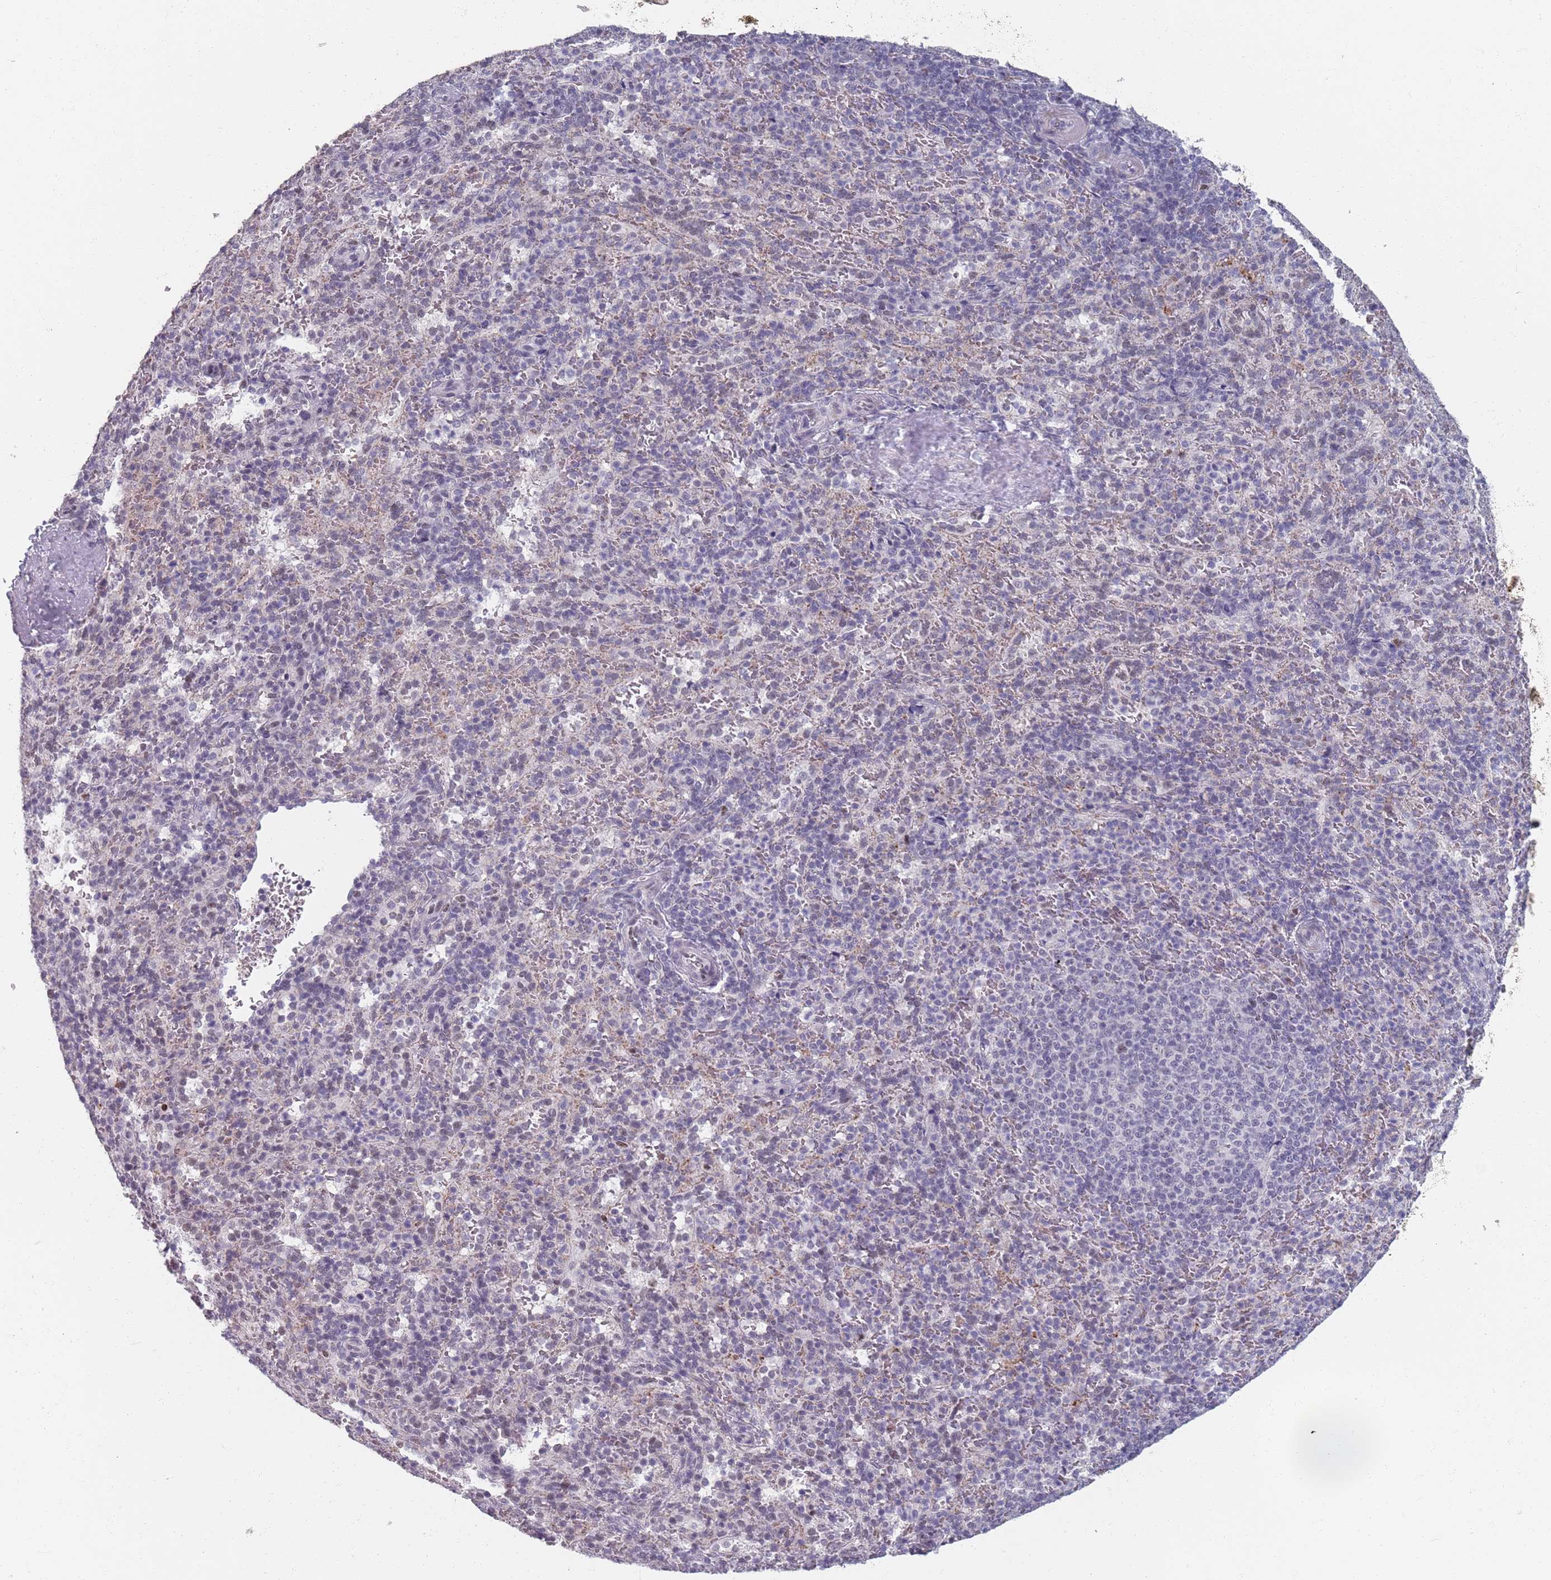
{"staining": {"intensity": "negative", "quantity": "none", "location": "none"}, "tissue": "spleen", "cell_type": "Cells in red pulp", "image_type": "normal", "snomed": [{"axis": "morphology", "description": "Normal tissue, NOS"}, {"axis": "topography", "description": "Spleen"}], "caption": "High magnification brightfield microscopy of unremarkable spleen stained with DAB (3,3'-diaminobenzidine) (brown) and counterstained with hematoxylin (blue): cells in red pulp show no significant expression. (DAB (3,3'-diaminobenzidine) immunohistochemistry (IHC), high magnification).", "gene": "SAMD1", "patient": {"sex": "female", "age": 21}}